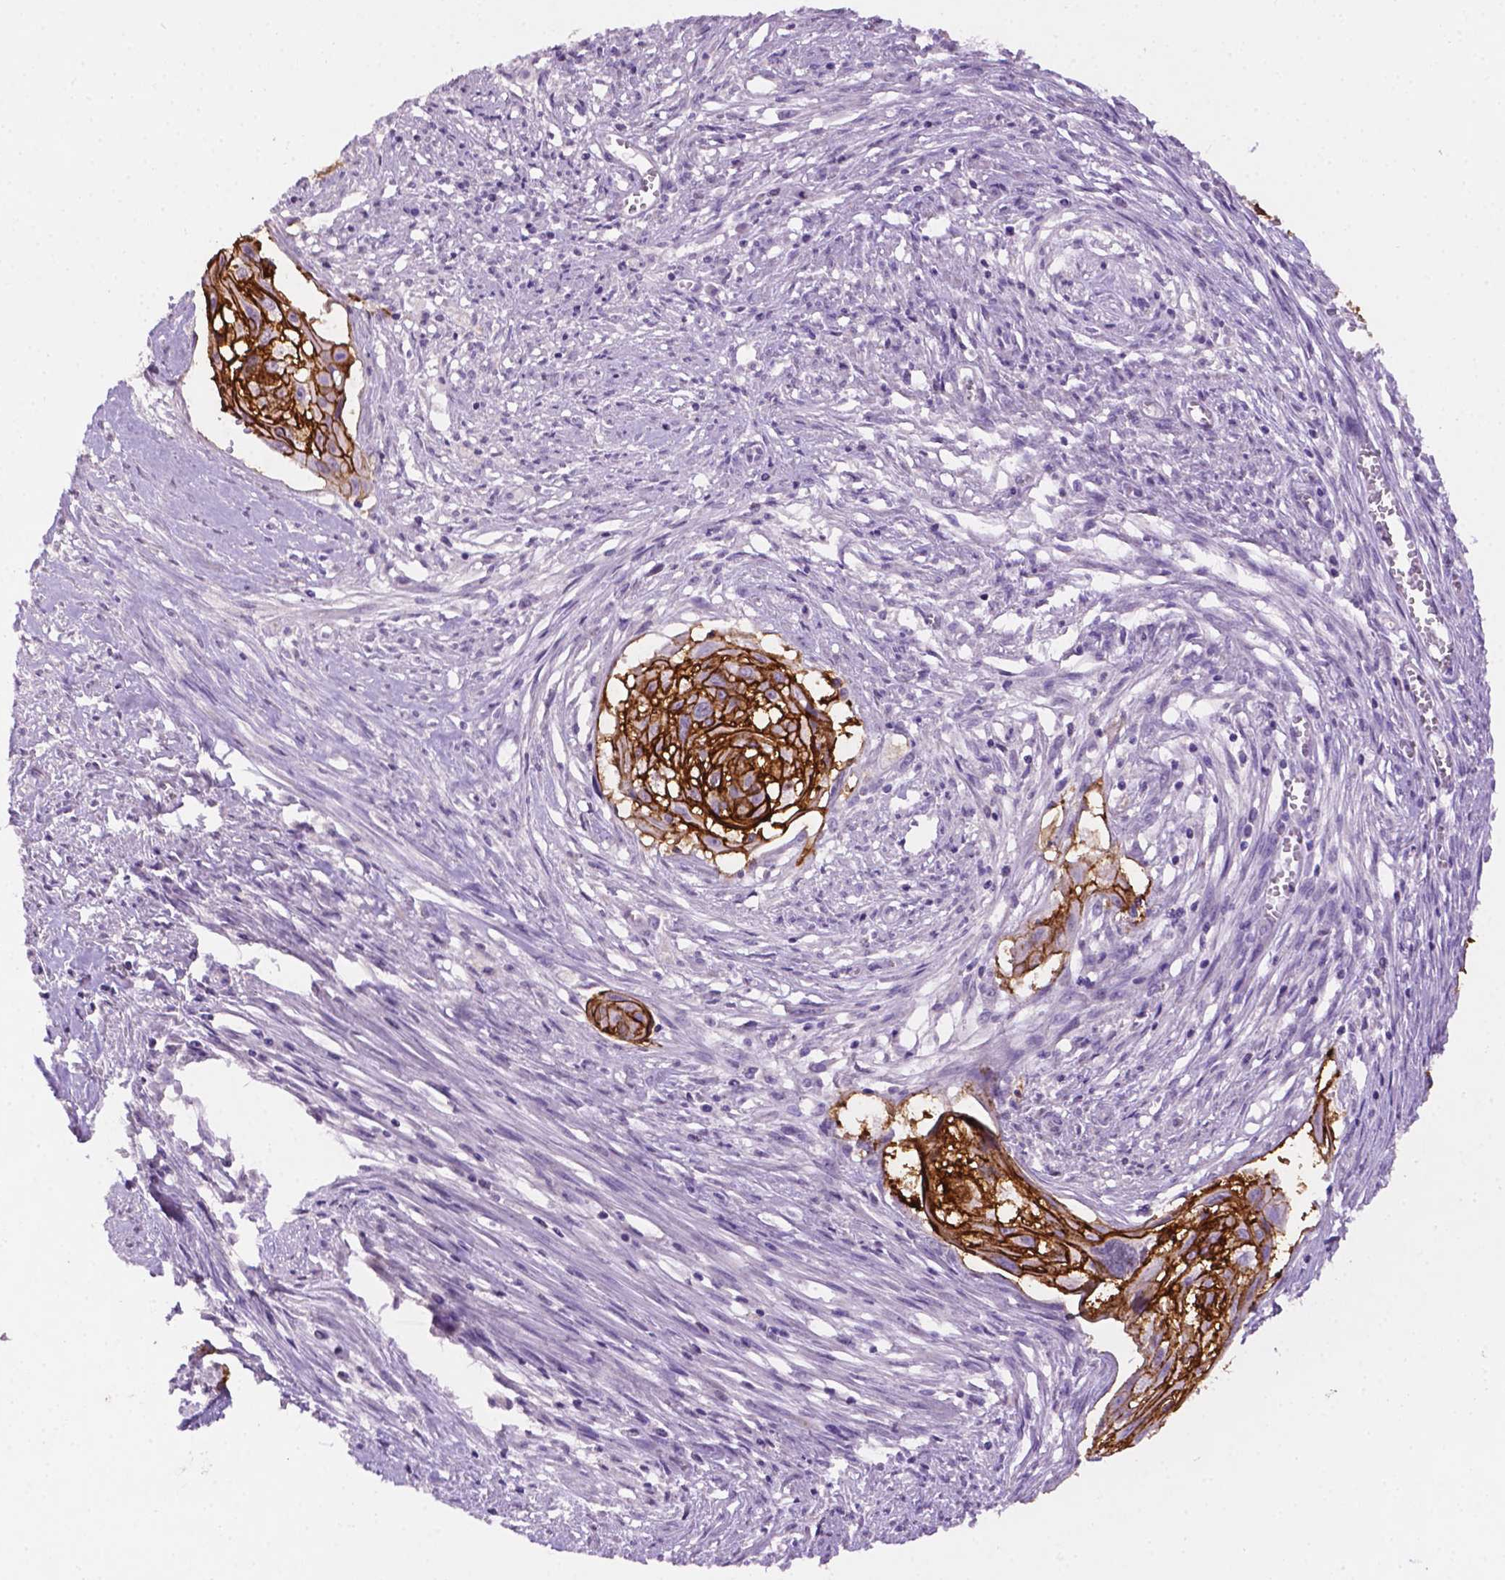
{"staining": {"intensity": "strong", "quantity": ">75%", "location": "cytoplasmic/membranous"}, "tissue": "cervical cancer", "cell_type": "Tumor cells", "image_type": "cancer", "snomed": [{"axis": "morphology", "description": "Squamous cell carcinoma, NOS"}, {"axis": "topography", "description": "Cervix"}], "caption": "Tumor cells exhibit high levels of strong cytoplasmic/membranous expression in about >75% of cells in human cervical cancer.", "gene": "TACSTD2", "patient": {"sex": "female", "age": 49}}